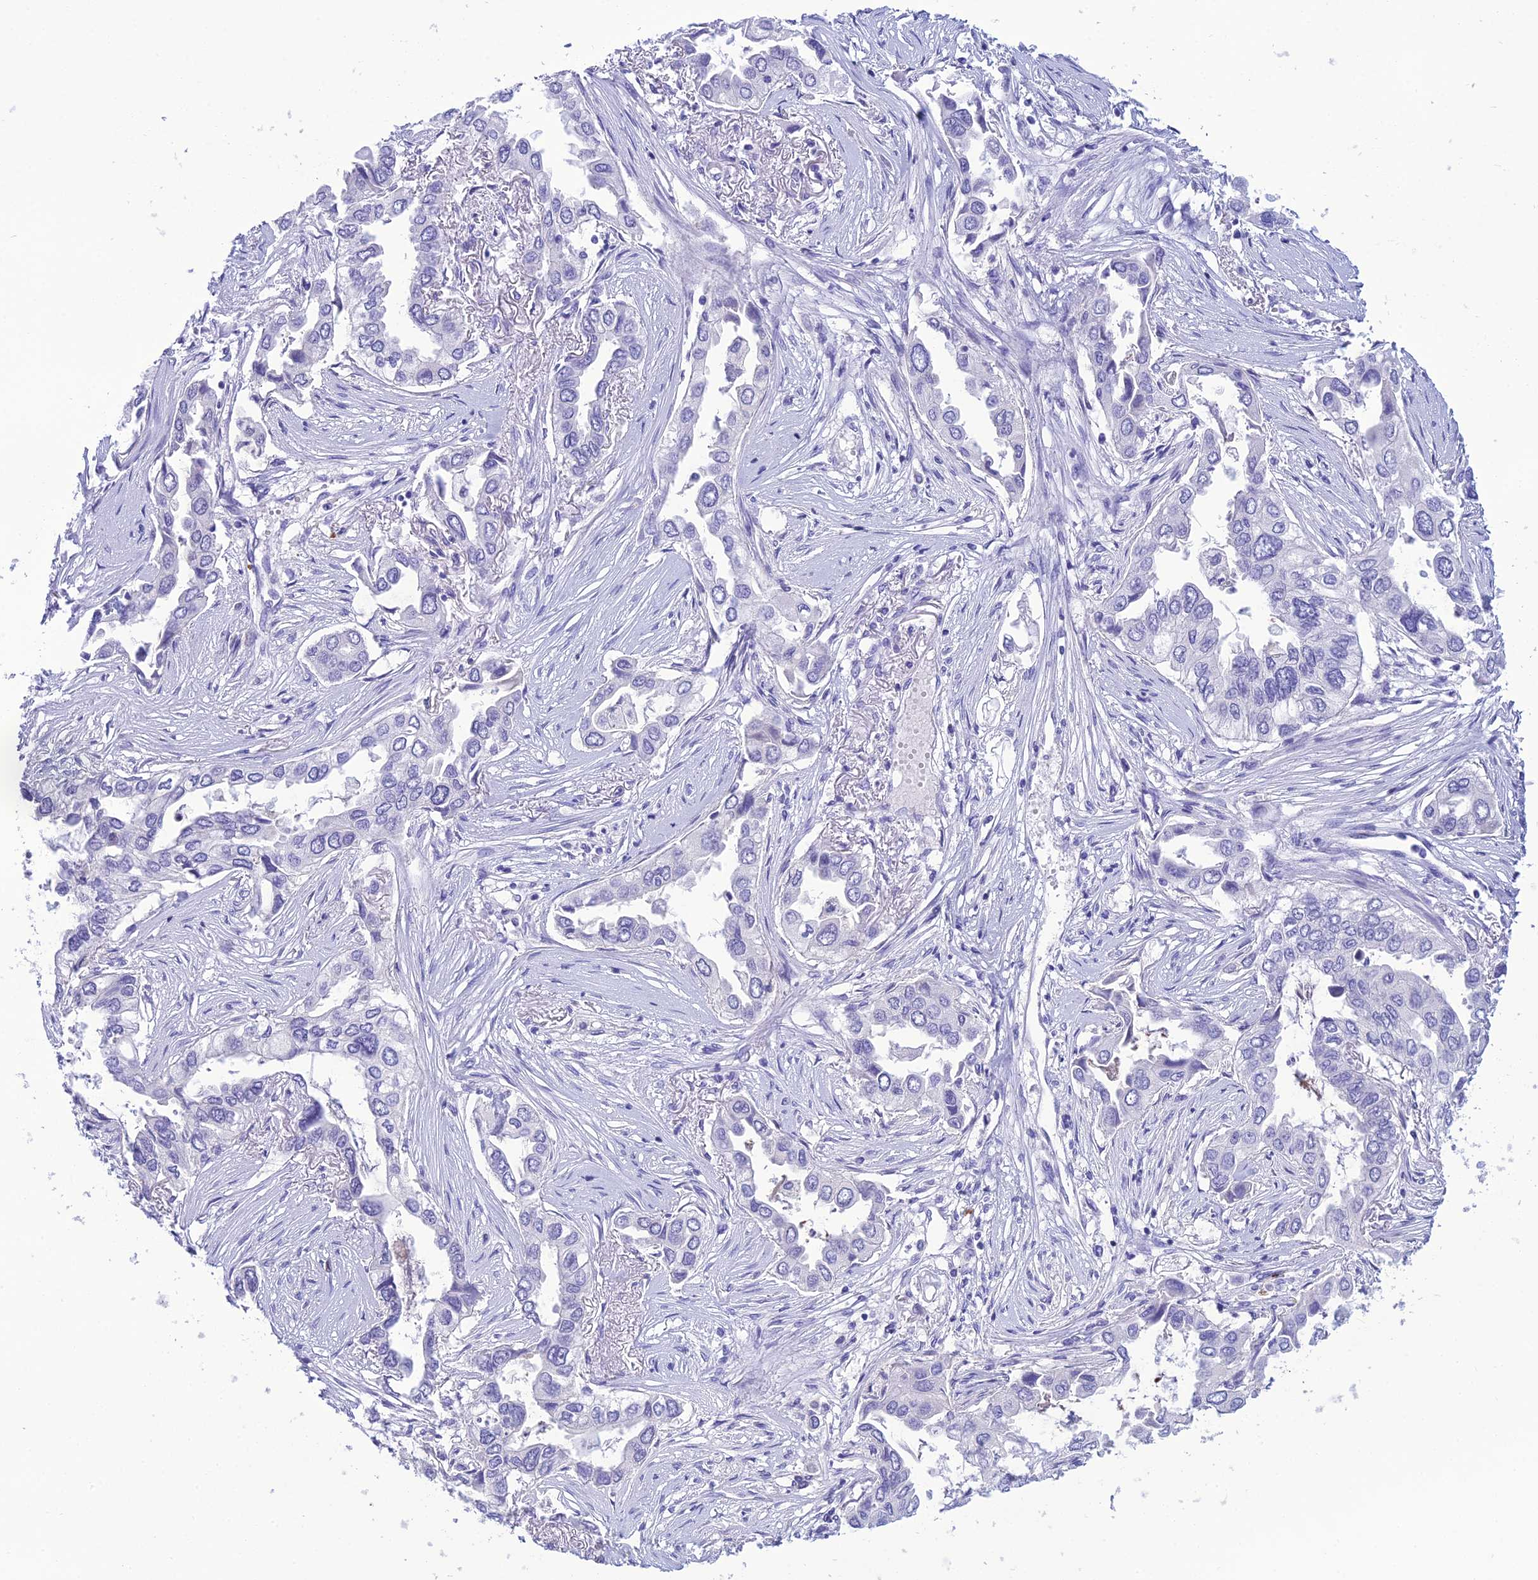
{"staining": {"intensity": "negative", "quantity": "none", "location": "none"}, "tissue": "lung cancer", "cell_type": "Tumor cells", "image_type": "cancer", "snomed": [{"axis": "morphology", "description": "Adenocarcinoma, NOS"}, {"axis": "topography", "description": "Lung"}], "caption": "Immunohistochemical staining of human lung cancer demonstrates no significant staining in tumor cells.", "gene": "CRB2", "patient": {"sex": "female", "age": 76}}